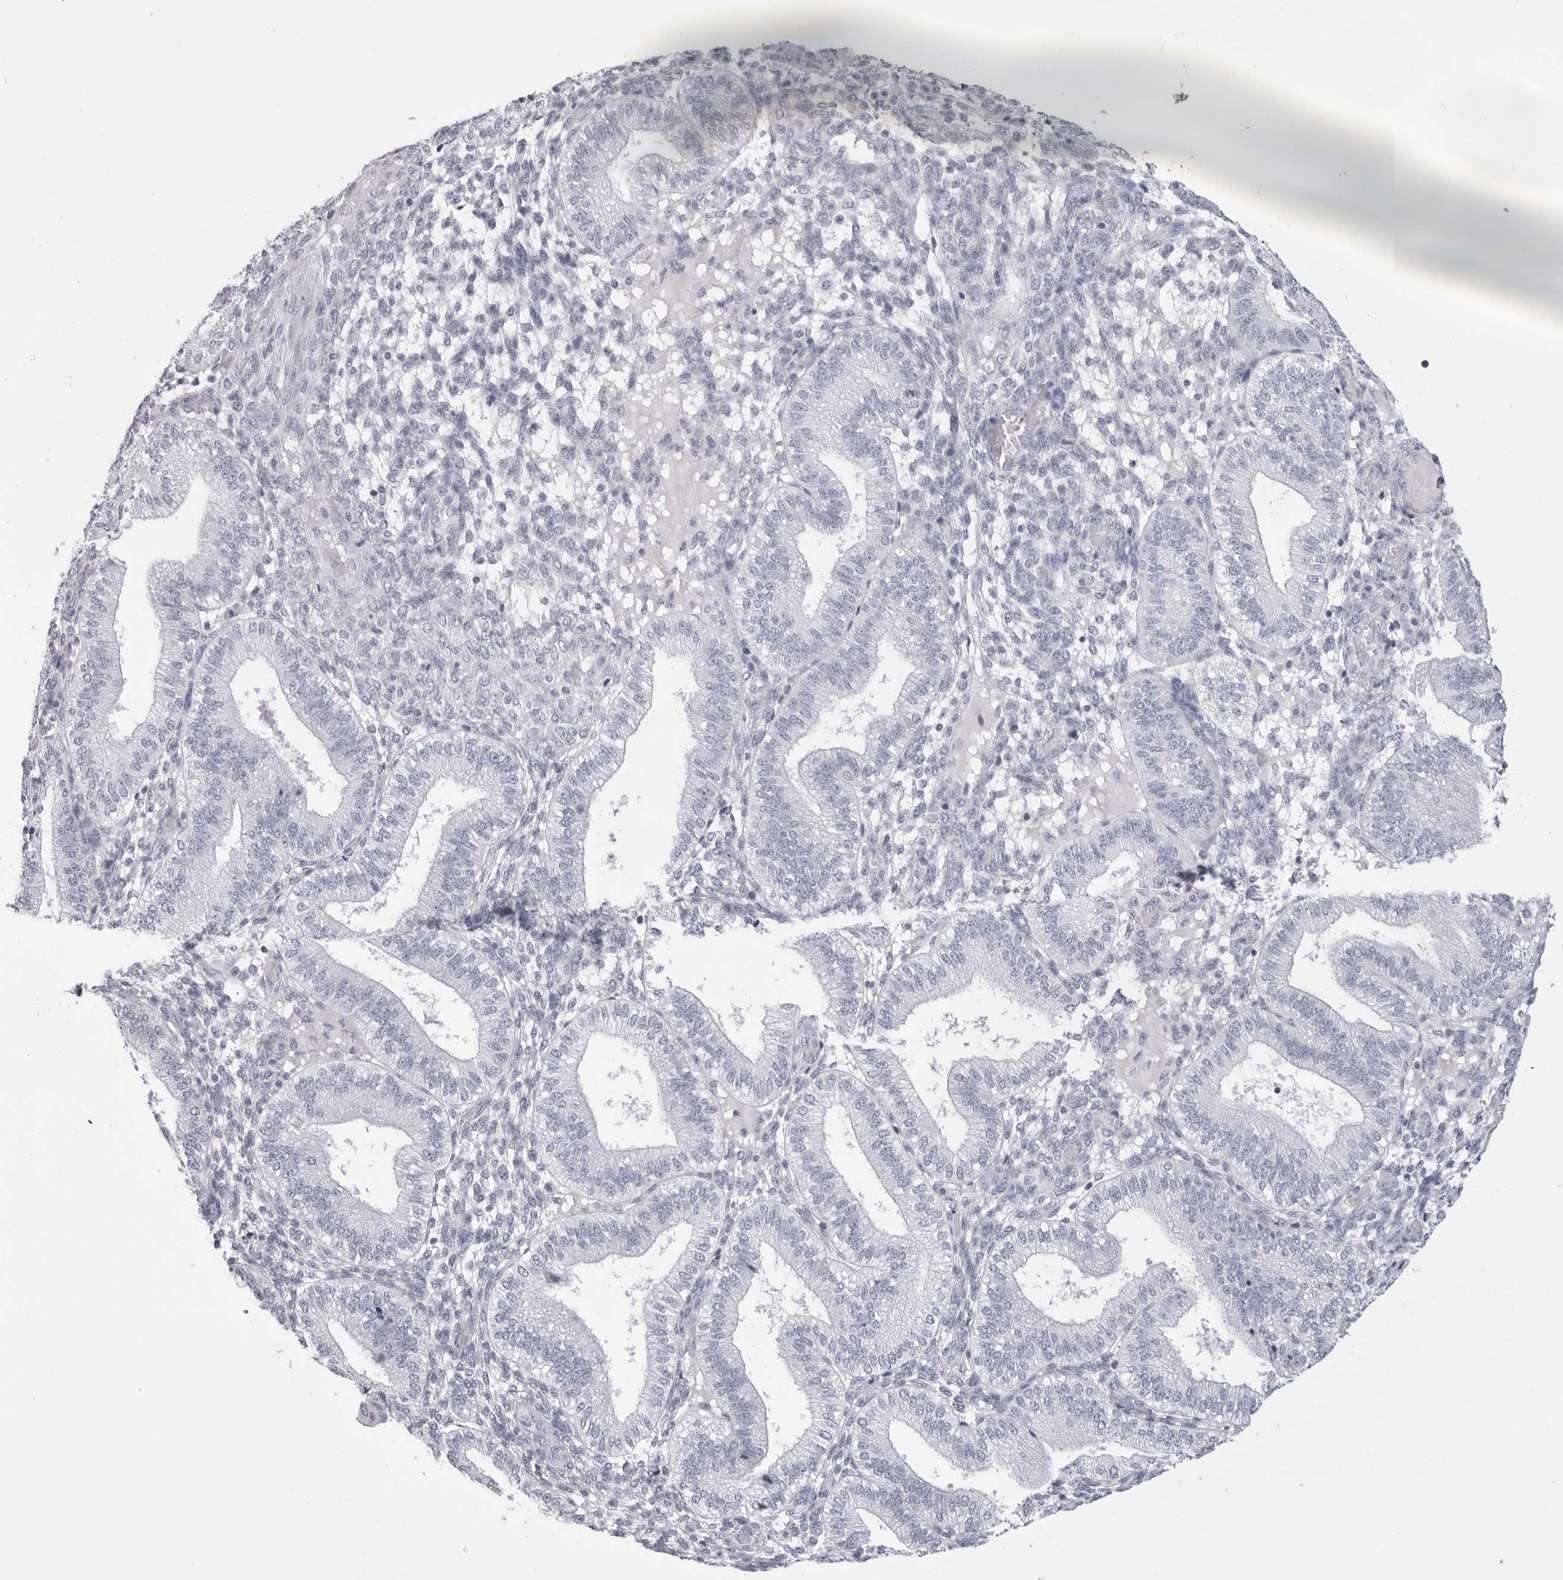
{"staining": {"intensity": "negative", "quantity": "none", "location": "none"}, "tissue": "endometrium", "cell_type": "Cells in endometrial stroma", "image_type": "normal", "snomed": [{"axis": "morphology", "description": "Normal tissue, NOS"}, {"axis": "topography", "description": "Endometrium"}], "caption": "This is a histopathology image of immunohistochemistry (IHC) staining of benign endometrium, which shows no expression in cells in endometrial stroma.", "gene": "TMOD4", "patient": {"sex": "female", "age": 39}}